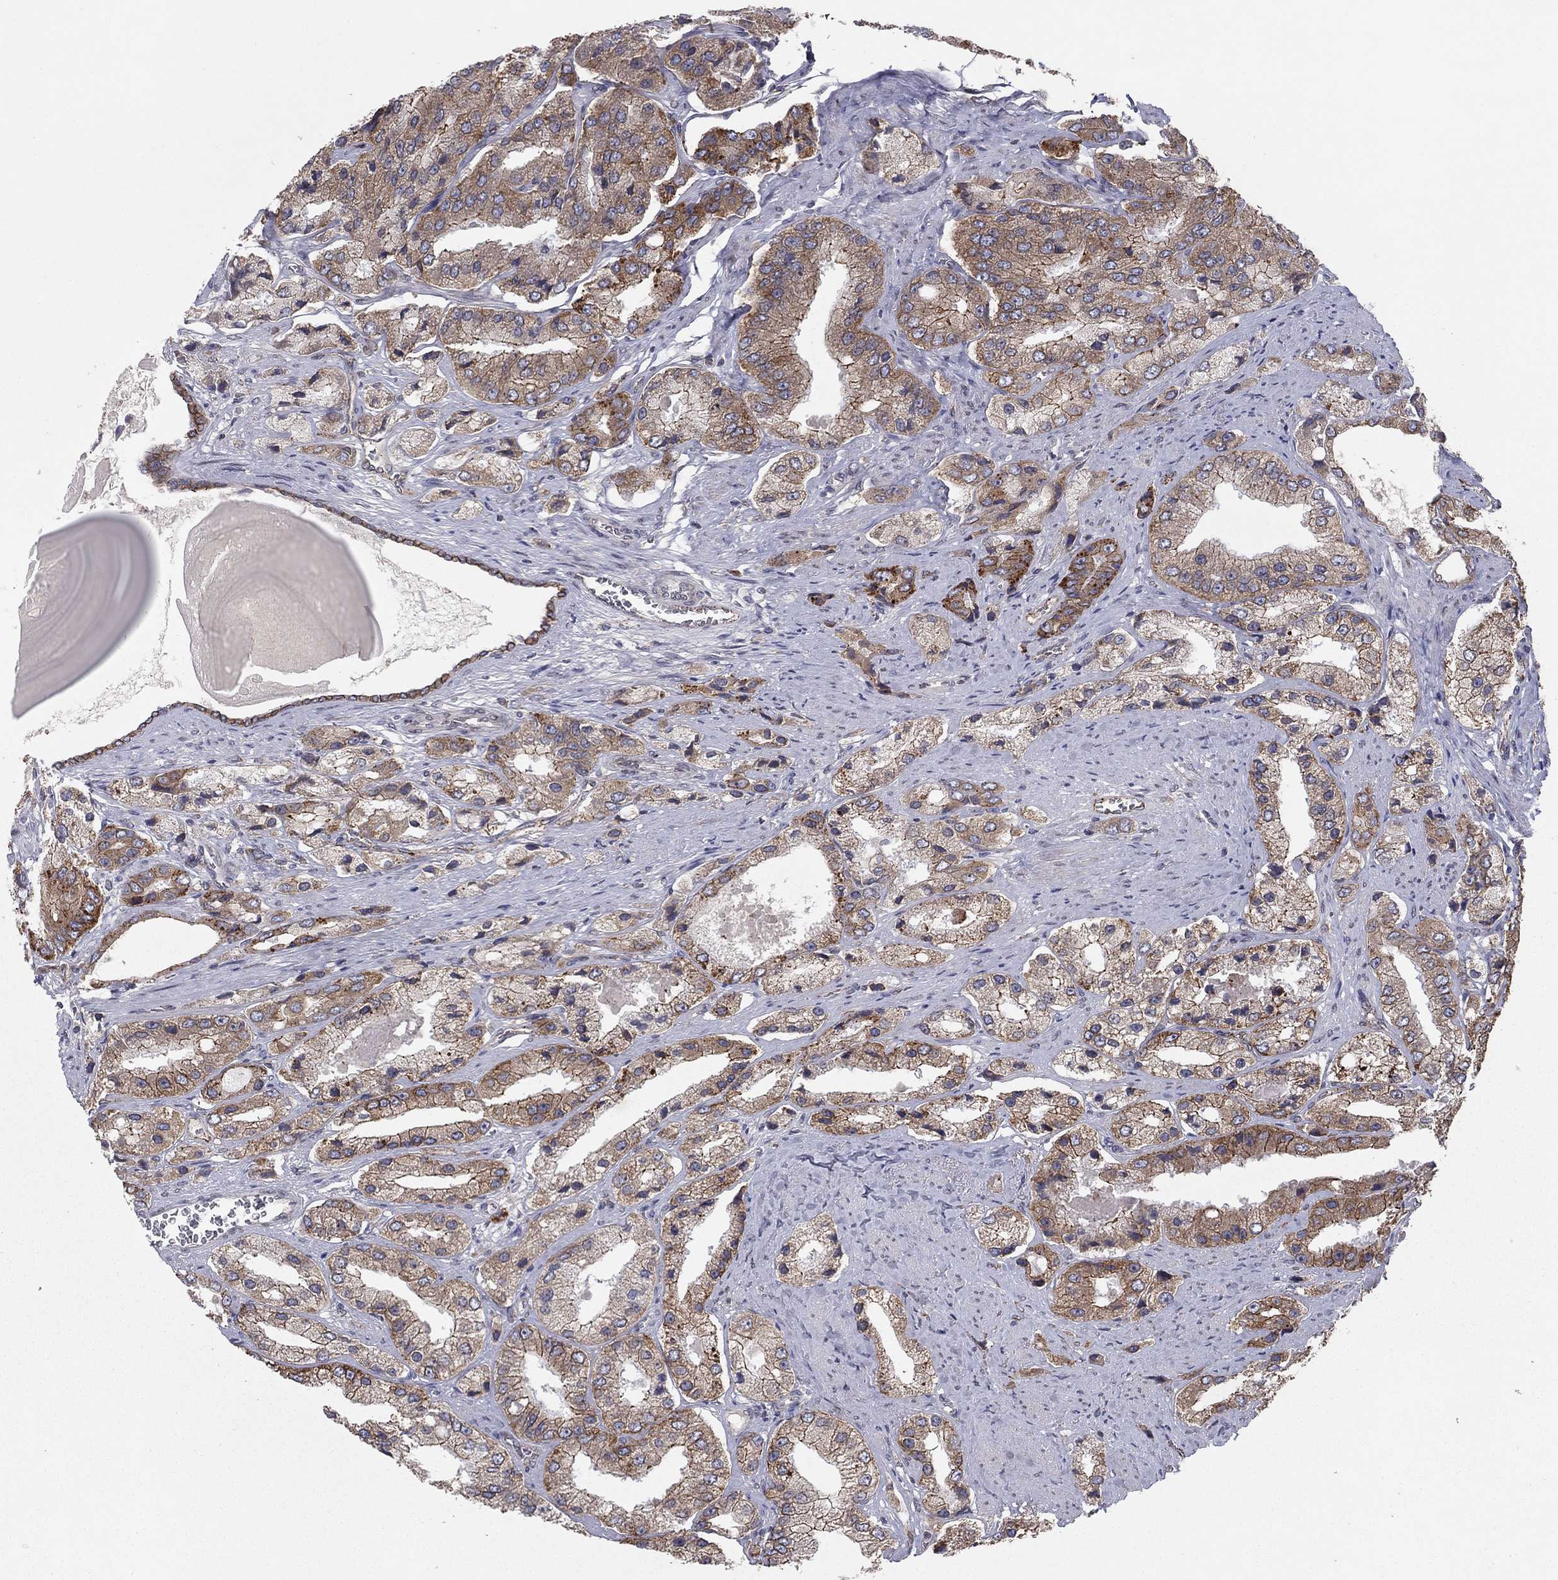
{"staining": {"intensity": "weak", "quantity": ">75%", "location": "cytoplasmic/membranous"}, "tissue": "prostate cancer", "cell_type": "Tumor cells", "image_type": "cancer", "snomed": [{"axis": "morphology", "description": "Adenocarcinoma, Low grade"}, {"axis": "topography", "description": "Prostate"}], "caption": "A high-resolution photomicrograph shows immunohistochemistry (IHC) staining of prostate cancer, which exhibits weak cytoplasmic/membranous staining in about >75% of tumor cells.", "gene": "YIF1A", "patient": {"sex": "male", "age": 69}}